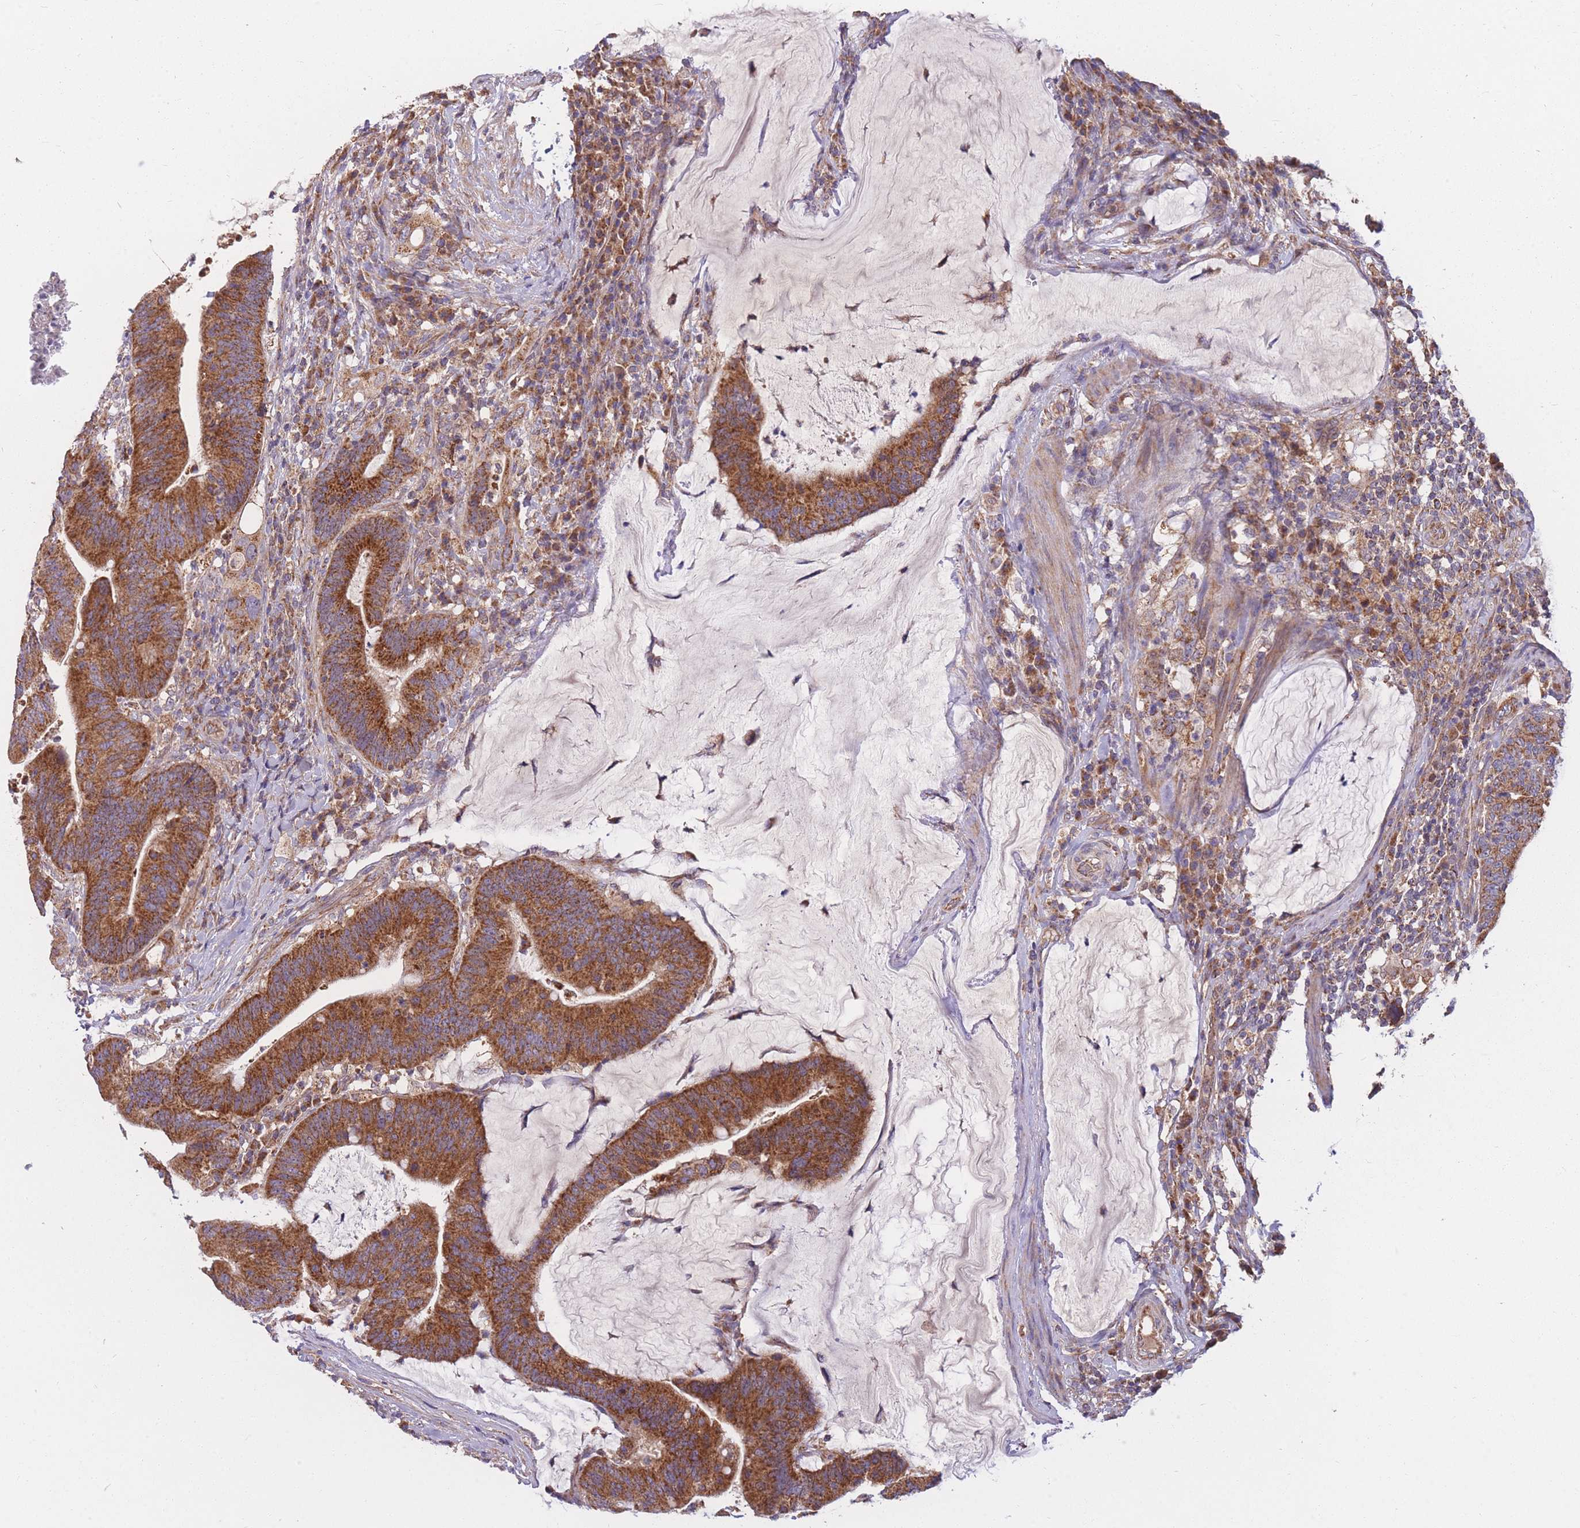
{"staining": {"intensity": "strong", "quantity": ">75%", "location": "cytoplasmic/membranous"}, "tissue": "colorectal cancer", "cell_type": "Tumor cells", "image_type": "cancer", "snomed": [{"axis": "morphology", "description": "Adenocarcinoma, NOS"}, {"axis": "topography", "description": "Colon"}], "caption": "Colorectal cancer stained with DAB (3,3'-diaminobenzidine) IHC demonstrates high levels of strong cytoplasmic/membranous expression in about >75% of tumor cells. The staining is performed using DAB (3,3'-diaminobenzidine) brown chromogen to label protein expression. The nuclei are counter-stained blue using hematoxylin.", "gene": "PTPMT1", "patient": {"sex": "female", "age": 66}}